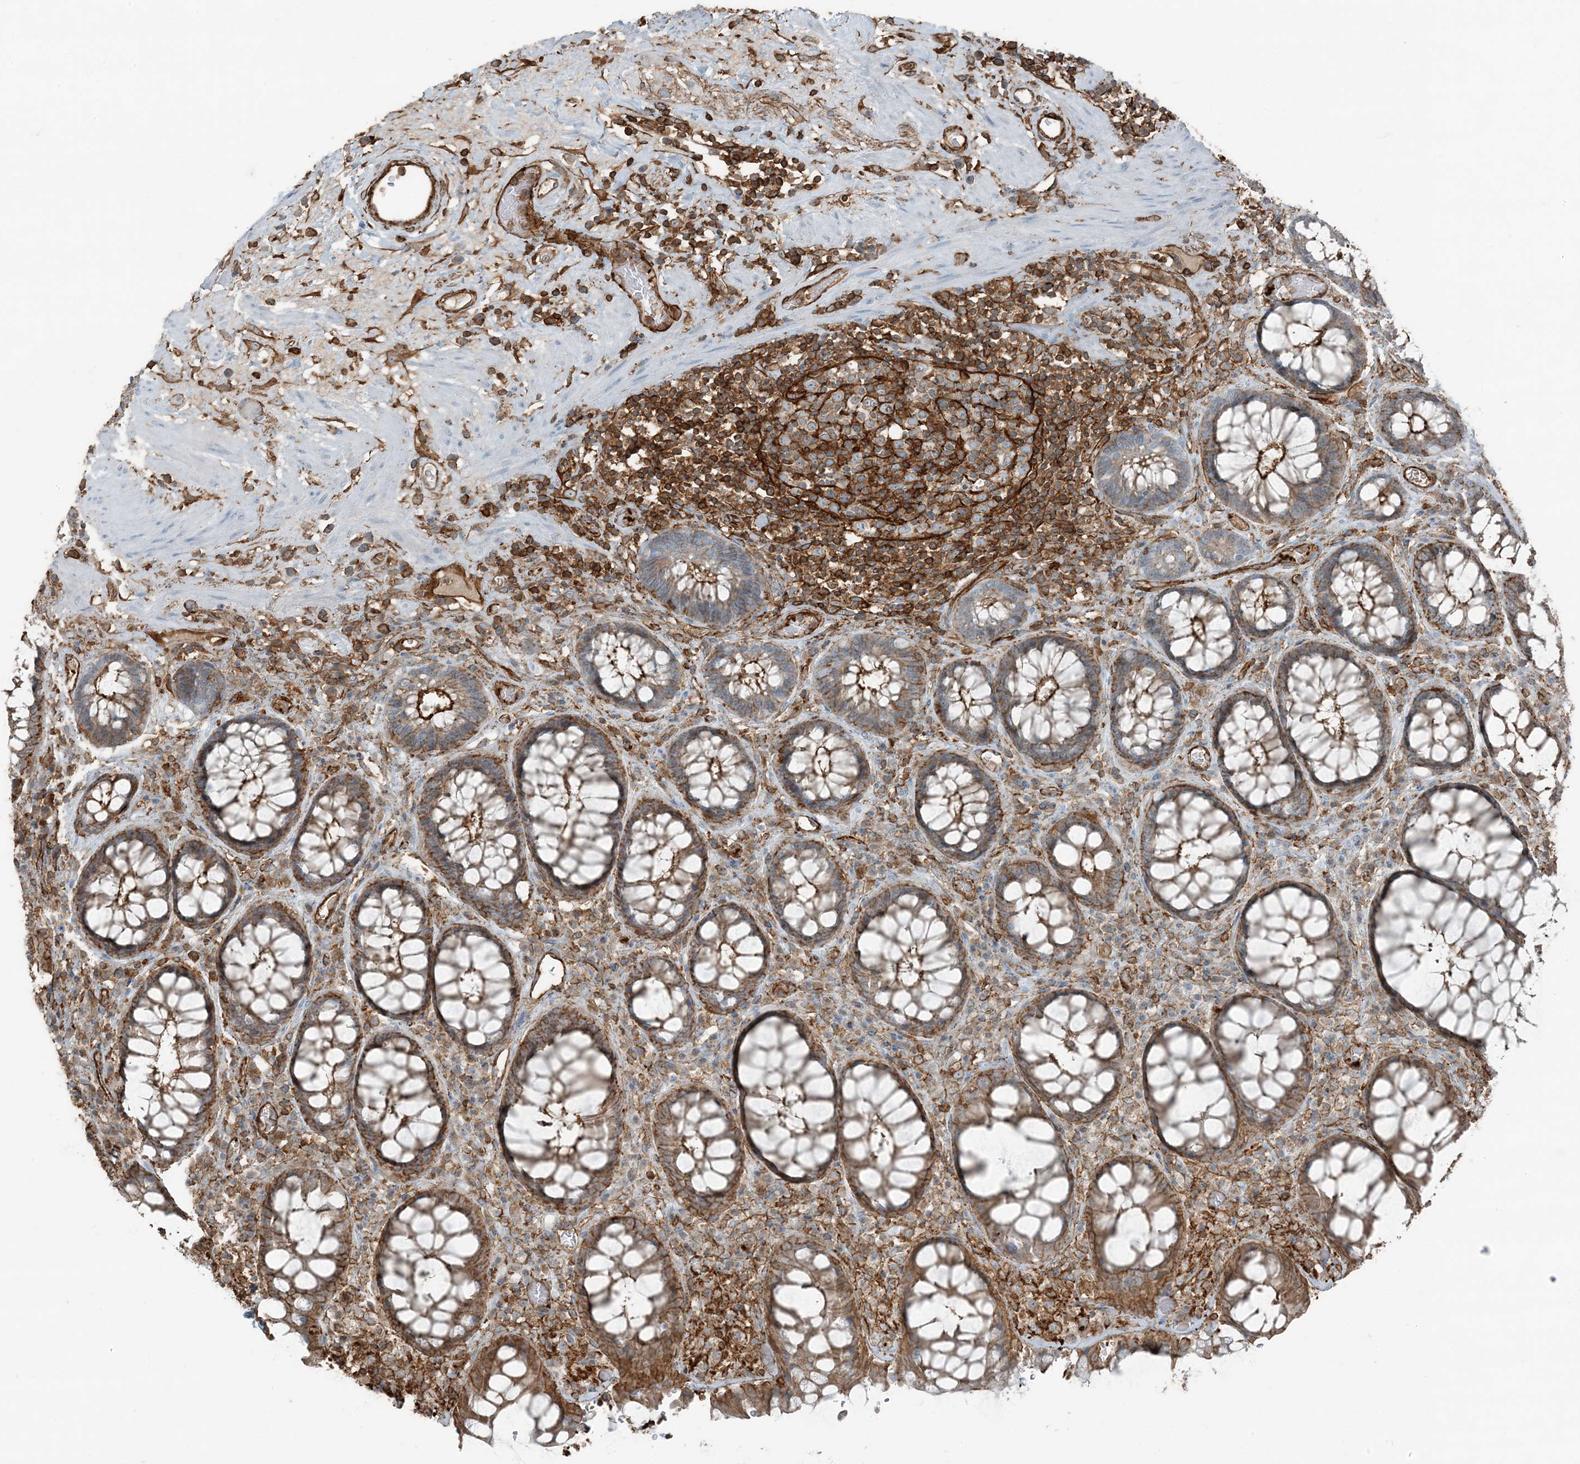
{"staining": {"intensity": "strong", "quantity": "25%-75%", "location": "cytoplasmic/membranous"}, "tissue": "rectum", "cell_type": "Glandular cells", "image_type": "normal", "snomed": [{"axis": "morphology", "description": "Normal tissue, NOS"}, {"axis": "topography", "description": "Rectum"}], "caption": "IHC (DAB (3,3'-diaminobenzidine)) staining of normal human rectum reveals strong cytoplasmic/membranous protein expression in about 25%-75% of glandular cells.", "gene": "APOBEC3C", "patient": {"sex": "male", "age": 64}}